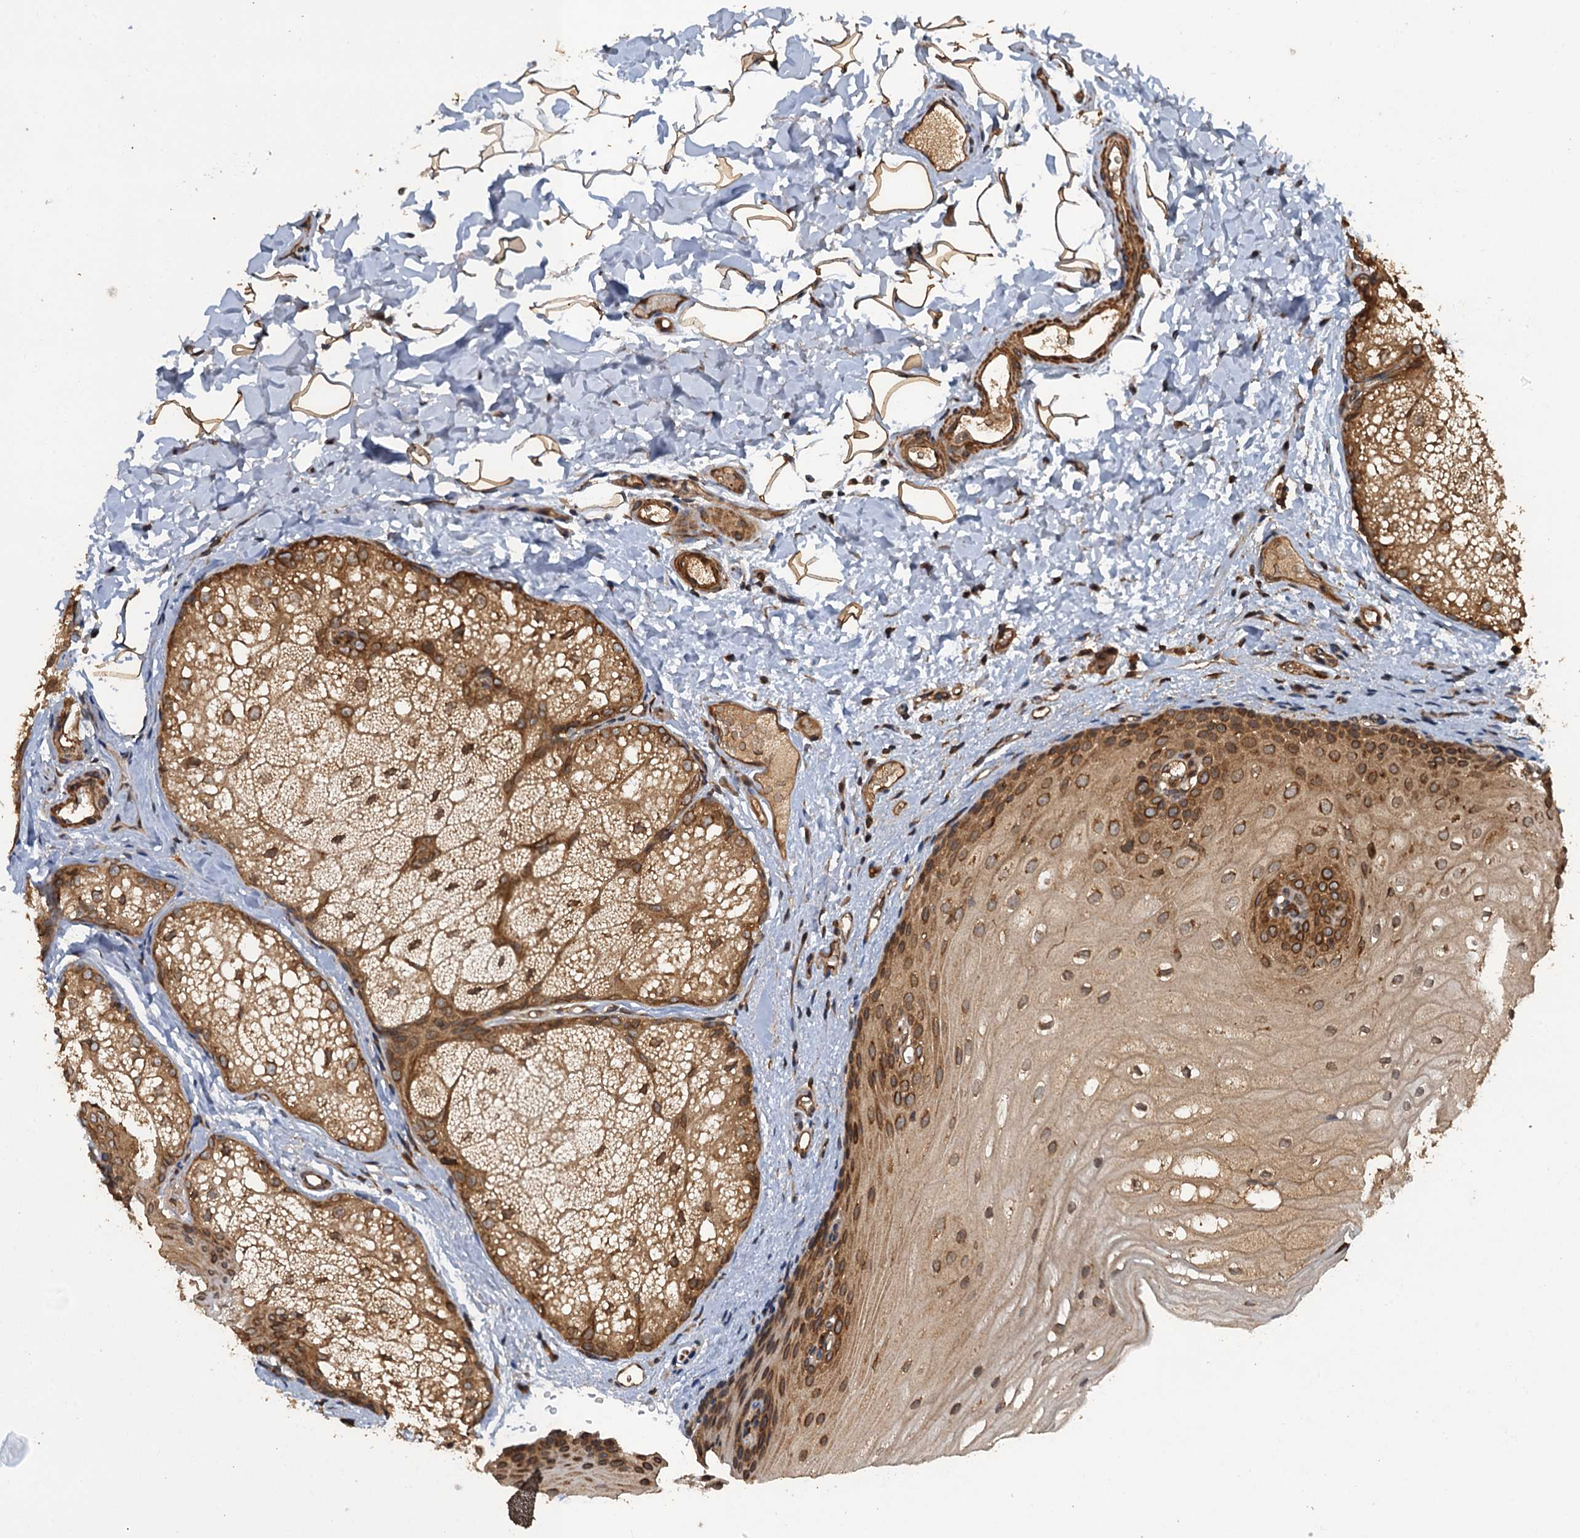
{"staining": {"intensity": "moderate", "quantity": ">75%", "location": "cytoplasmic/membranous"}, "tissue": "oral mucosa", "cell_type": "Squamous epithelial cells", "image_type": "normal", "snomed": [{"axis": "morphology", "description": "Normal tissue, NOS"}, {"axis": "topography", "description": "Oral tissue"}], "caption": "IHC (DAB (3,3'-diaminobenzidine)) staining of benign oral mucosa exhibits moderate cytoplasmic/membranous protein expression in about >75% of squamous epithelial cells.", "gene": "GLE1", "patient": {"sex": "female", "age": 70}}